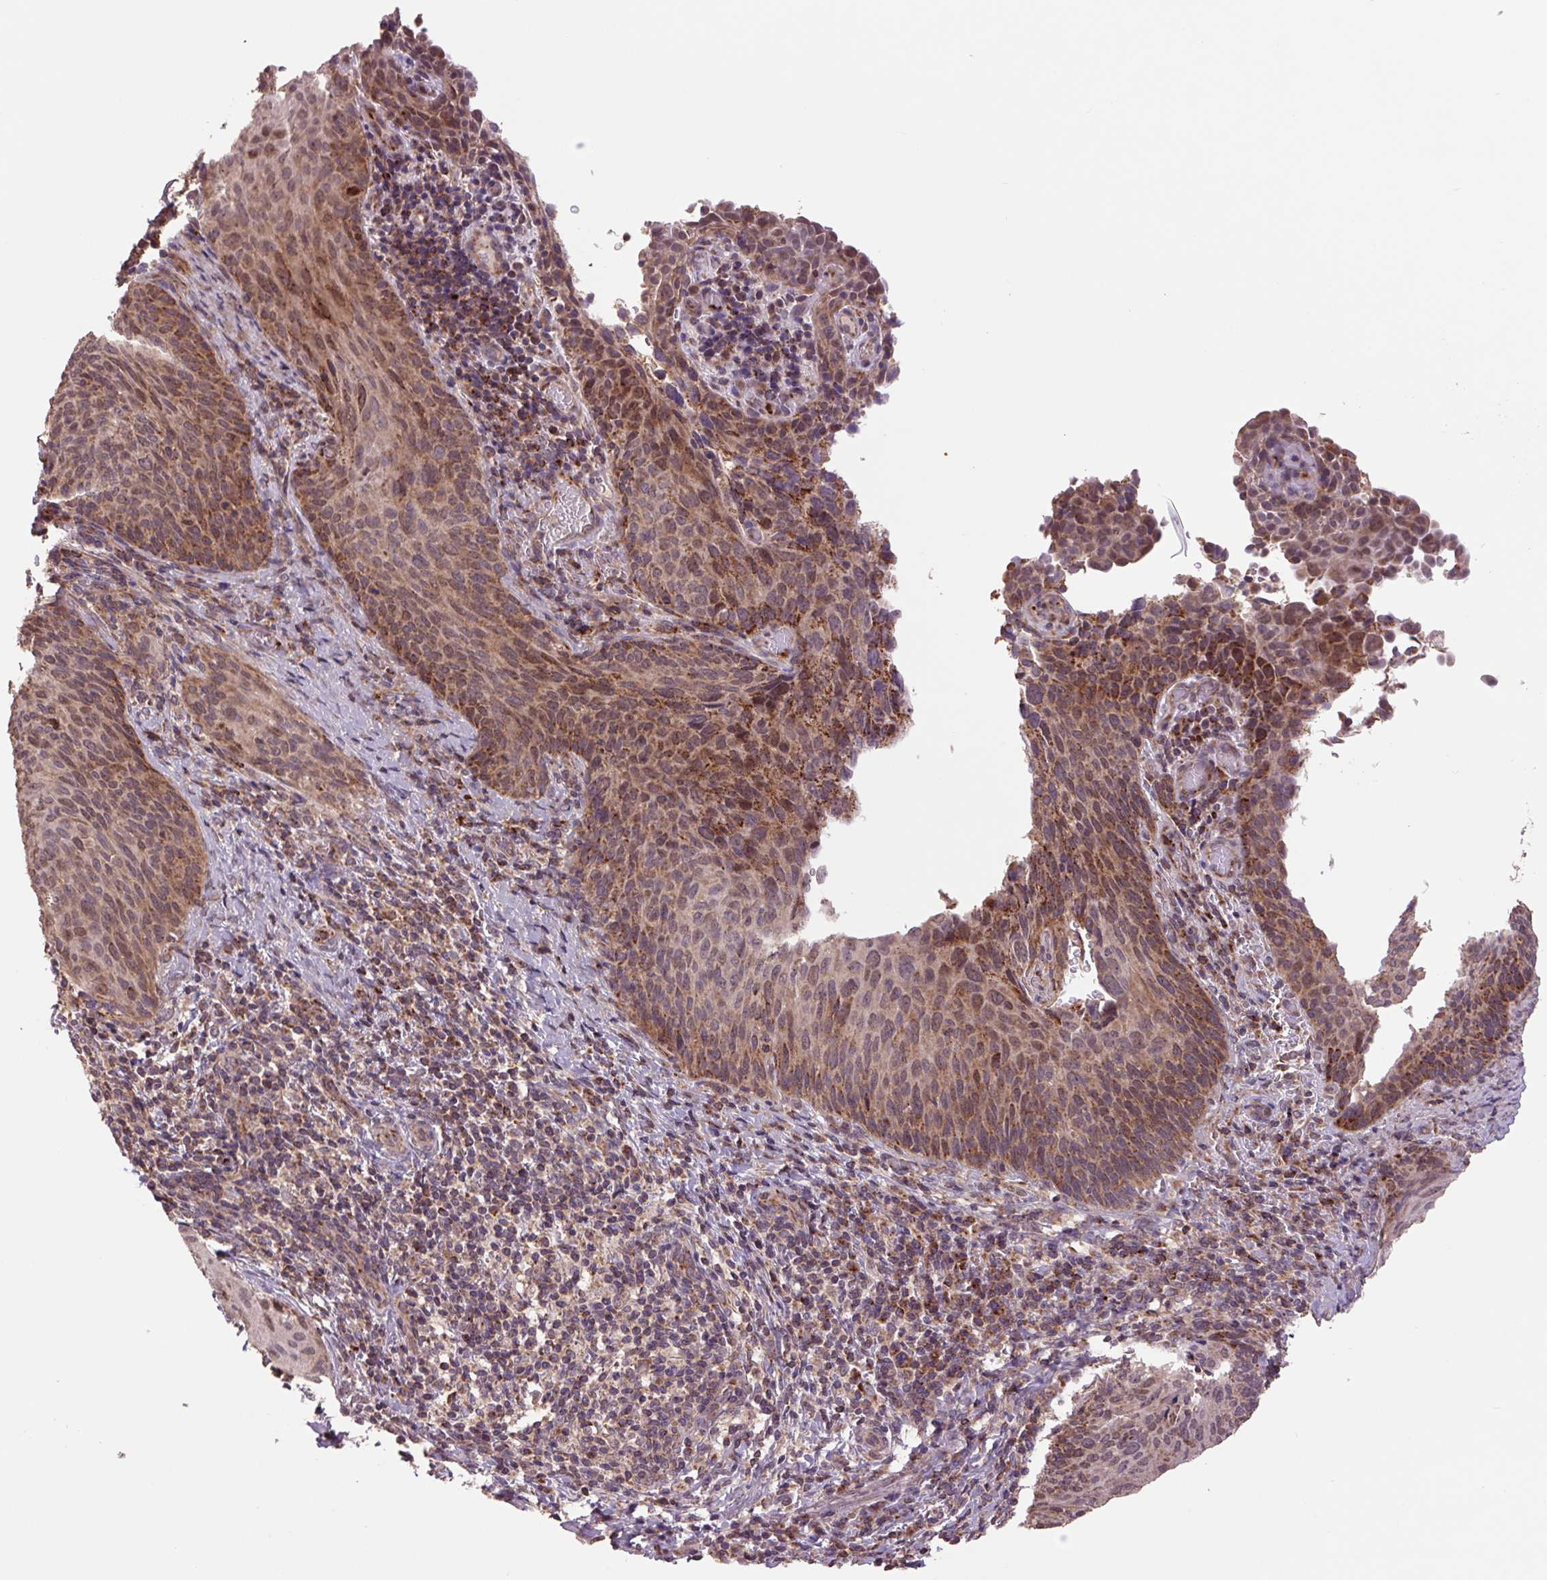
{"staining": {"intensity": "moderate", "quantity": "25%-75%", "location": "cytoplasmic/membranous,nuclear"}, "tissue": "cervical cancer", "cell_type": "Tumor cells", "image_type": "cancer", "snomed": [{"axis": "morphology", "description": "Squamous cell carcinoma, NOS"}, {"axis": "morphology", "description": "Adenocarcinoma, NOS"}, {"axis": "topography", "description": "Cervix"}], "caption": "DAB (3,3'-diaminobenzidine) immunohistochemical staining of cervical squamous cell carcinoma demonstrates moderate cytoplasmic/membranous and nuclear protein expression in about 25%-75% of tumor cells.", "gene": "TMEM160", "patient": {"sex": "female", "age": 52}}